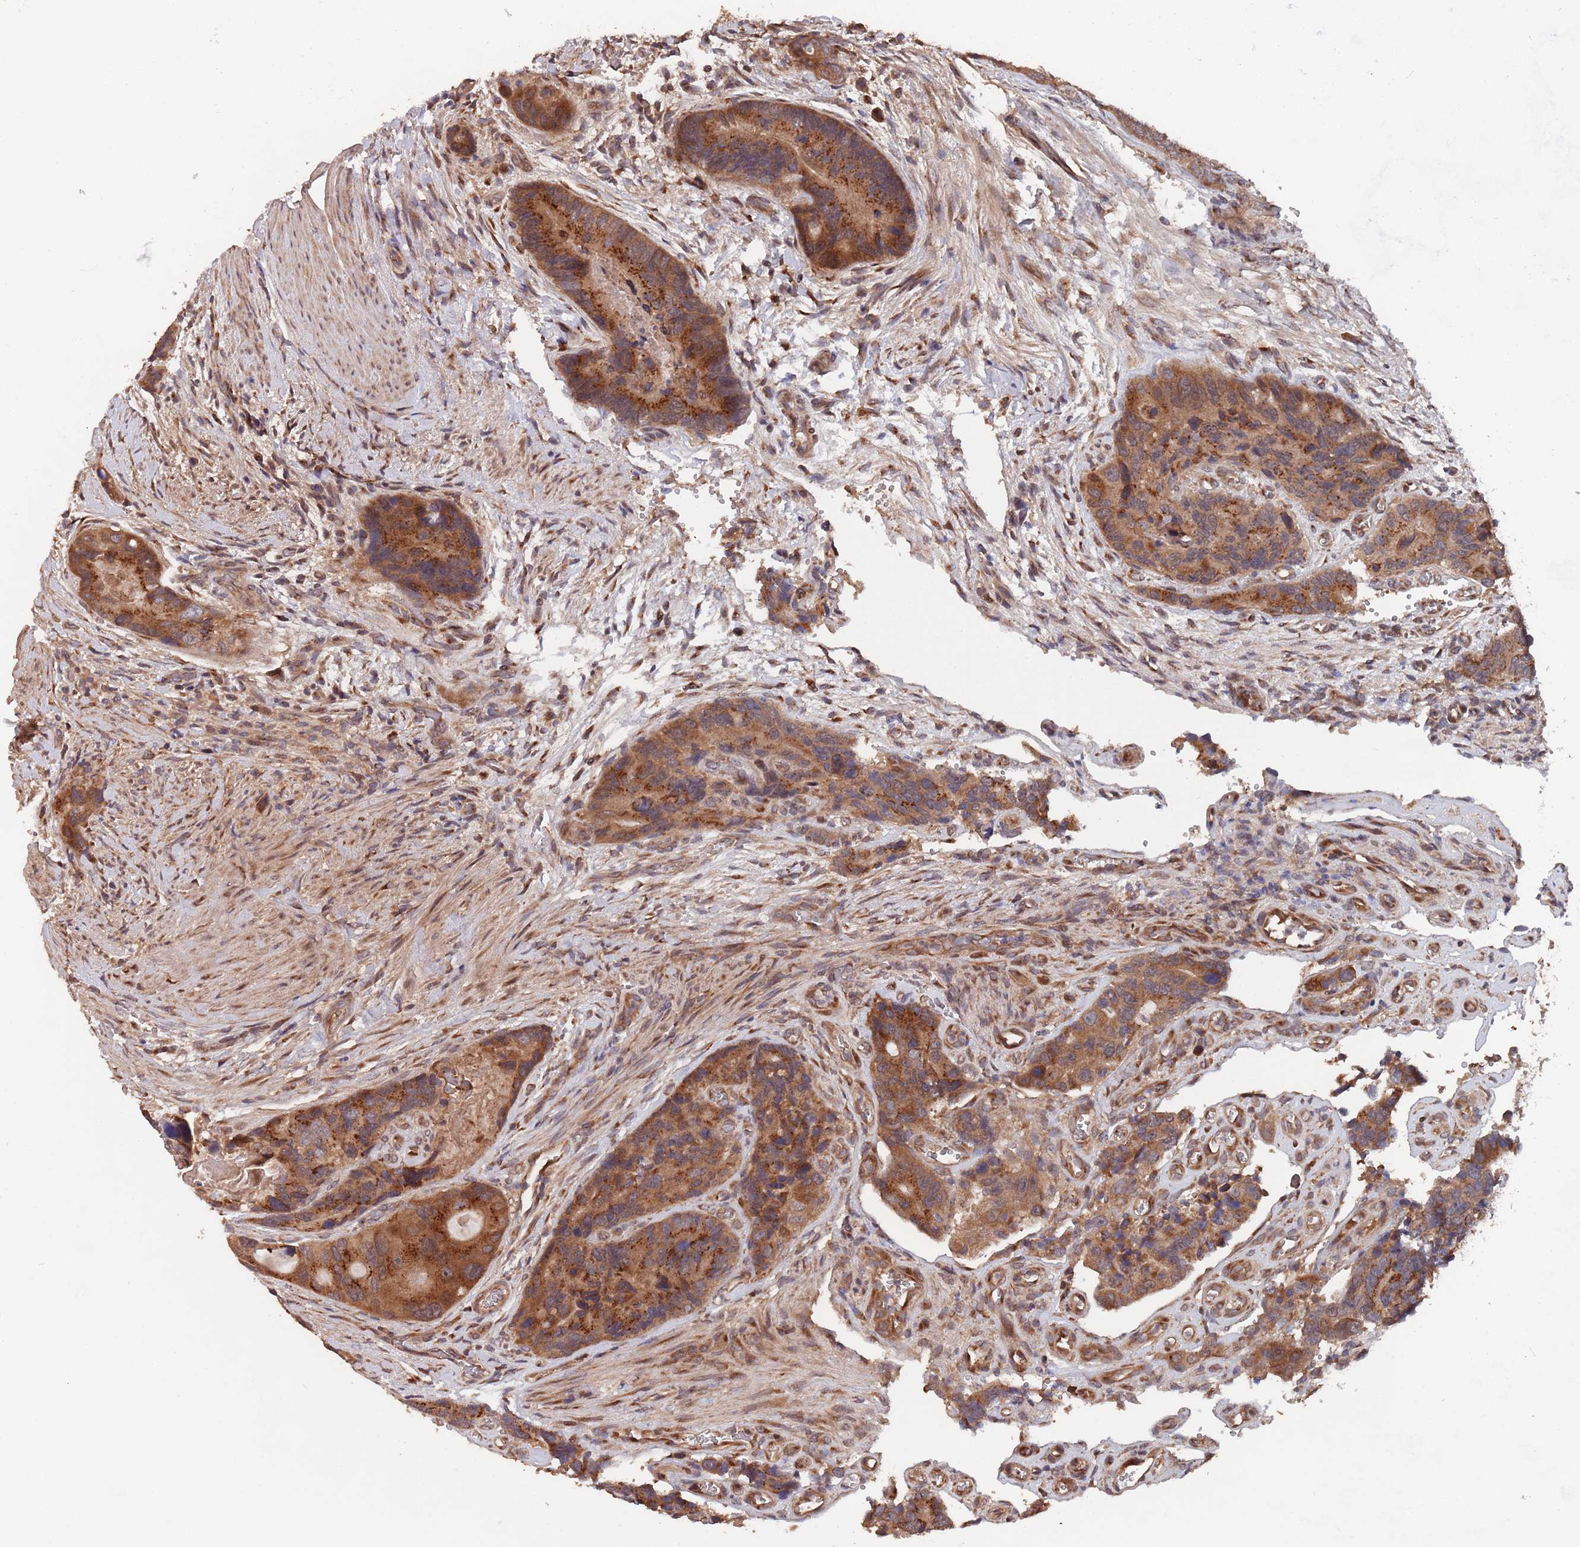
{"staining": {"intensity": "strong", "quantity": ">75%", "location": "cytoplasmic/membranous"}, "tissue": "colorectal cancer", "cell_type": "Tumor cells", "image_type": "cancer", "snomed": [{"axis": "morphology", "description": "Adenocarcinoma, NOS"}, {"axis": "topography", "description": "Colon"}], "caption": "This image demonstrates adenocarcinoma (colorectal) stained with immunohistochemistry (IHC) to label a protein in brown. The cytoplasmic/membranous of tumor cells show strong positivity for the protein. Nuclei are counter-stained blue.", "gene": "UNC45A", "patient": {"sex": "male", "age": 84}}